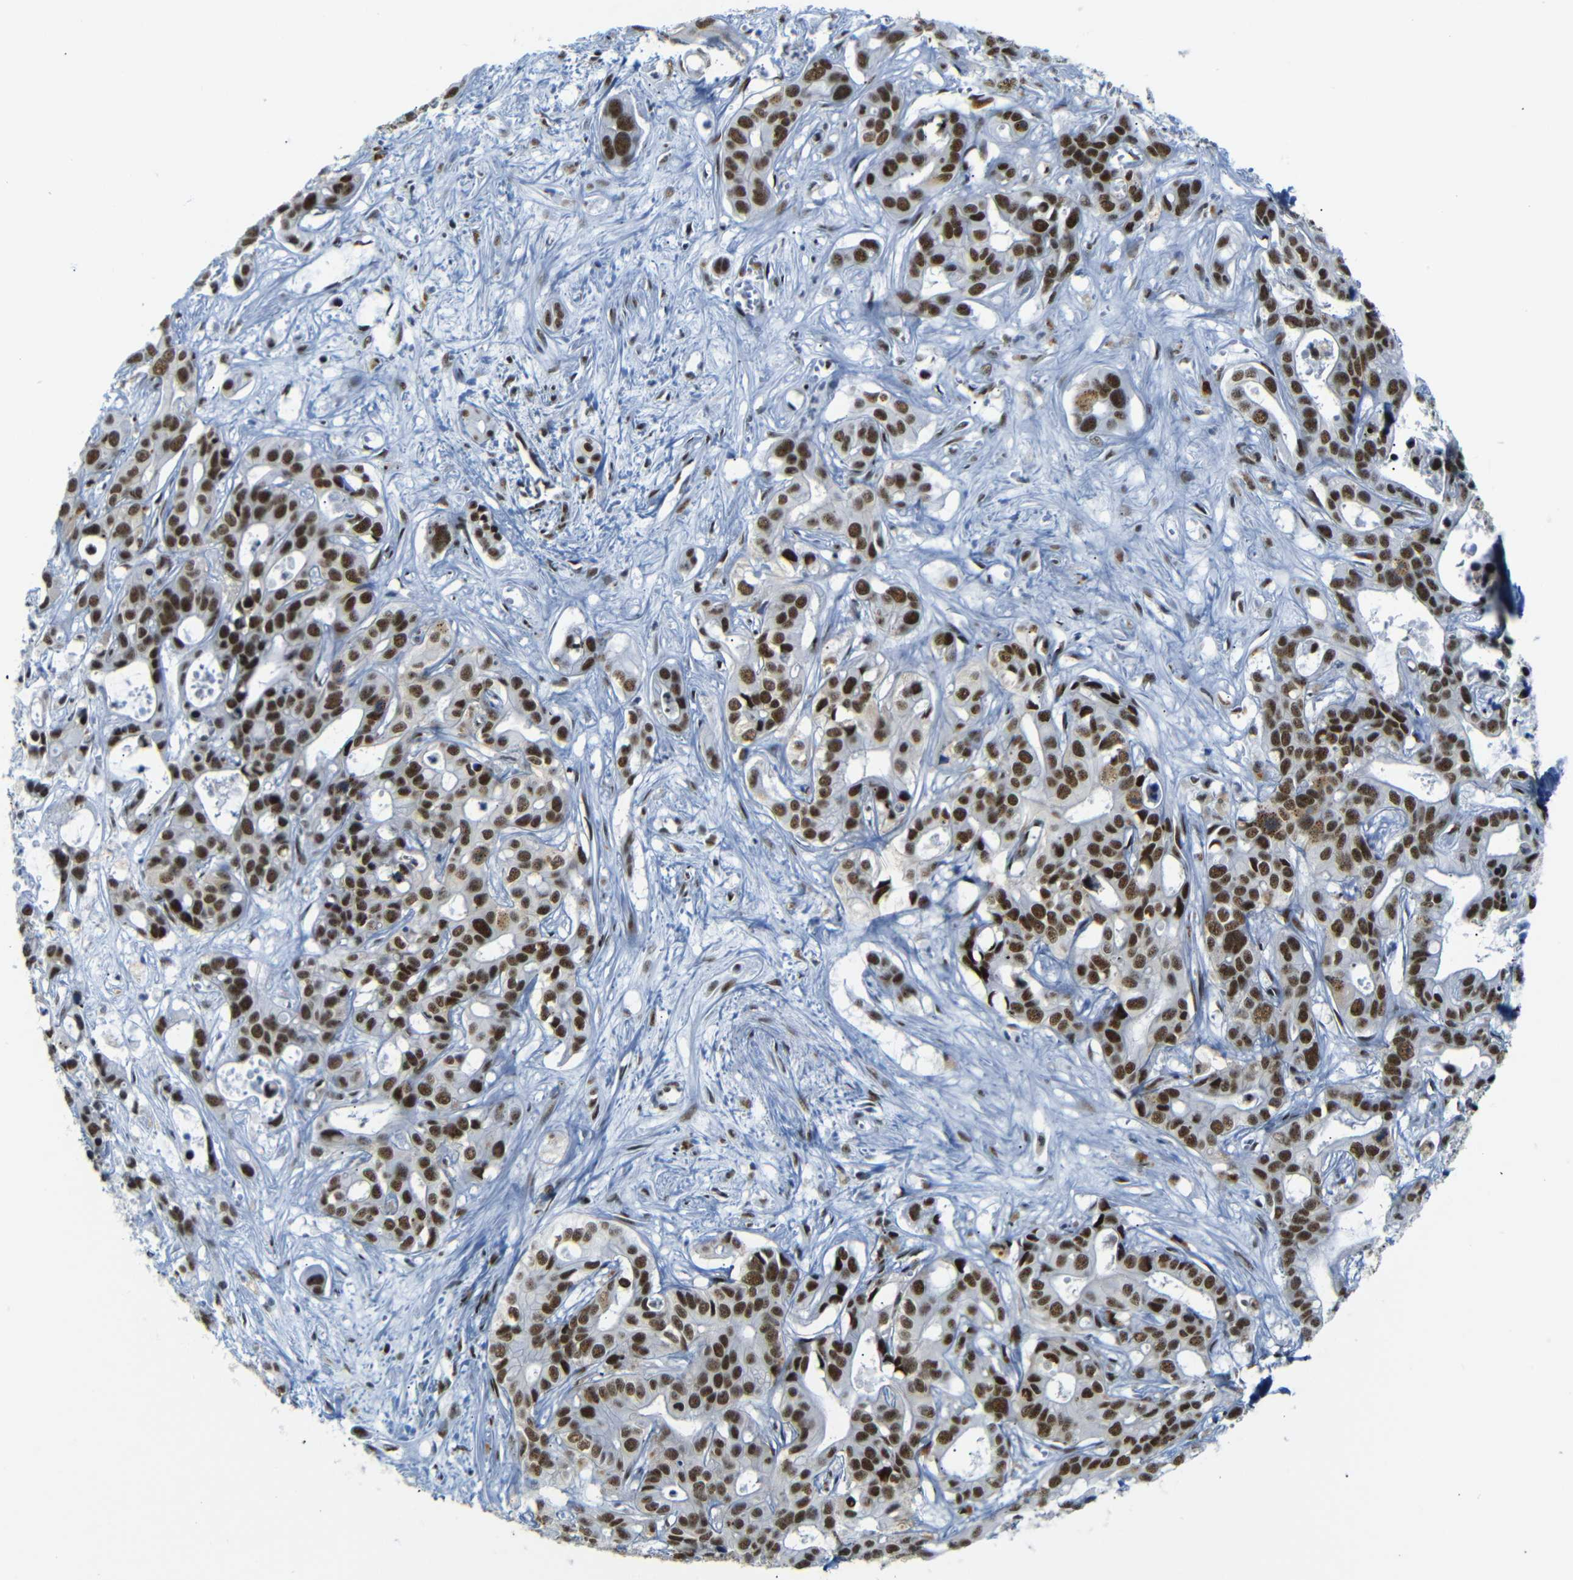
{"staining": {"intensity": "strong", "quantity": ">75%", "location": "nuclear"}, "tissue": "liver cancer", "cell_type": "Tumor cells", "image_type": "cancer", "snomed": [{"axis": "morphology", "description": "Cholangiocarcinoma"}, {"axis": "topography", "description": "Liver"}], "caption": "Protein staining exhibits strong nuclear positivity in approximately >75% of tumor cells in liver cancer (cholangiocarcinoma).", "gene": "TRA2B", "patient": {"sex": "female", "age": 65}}